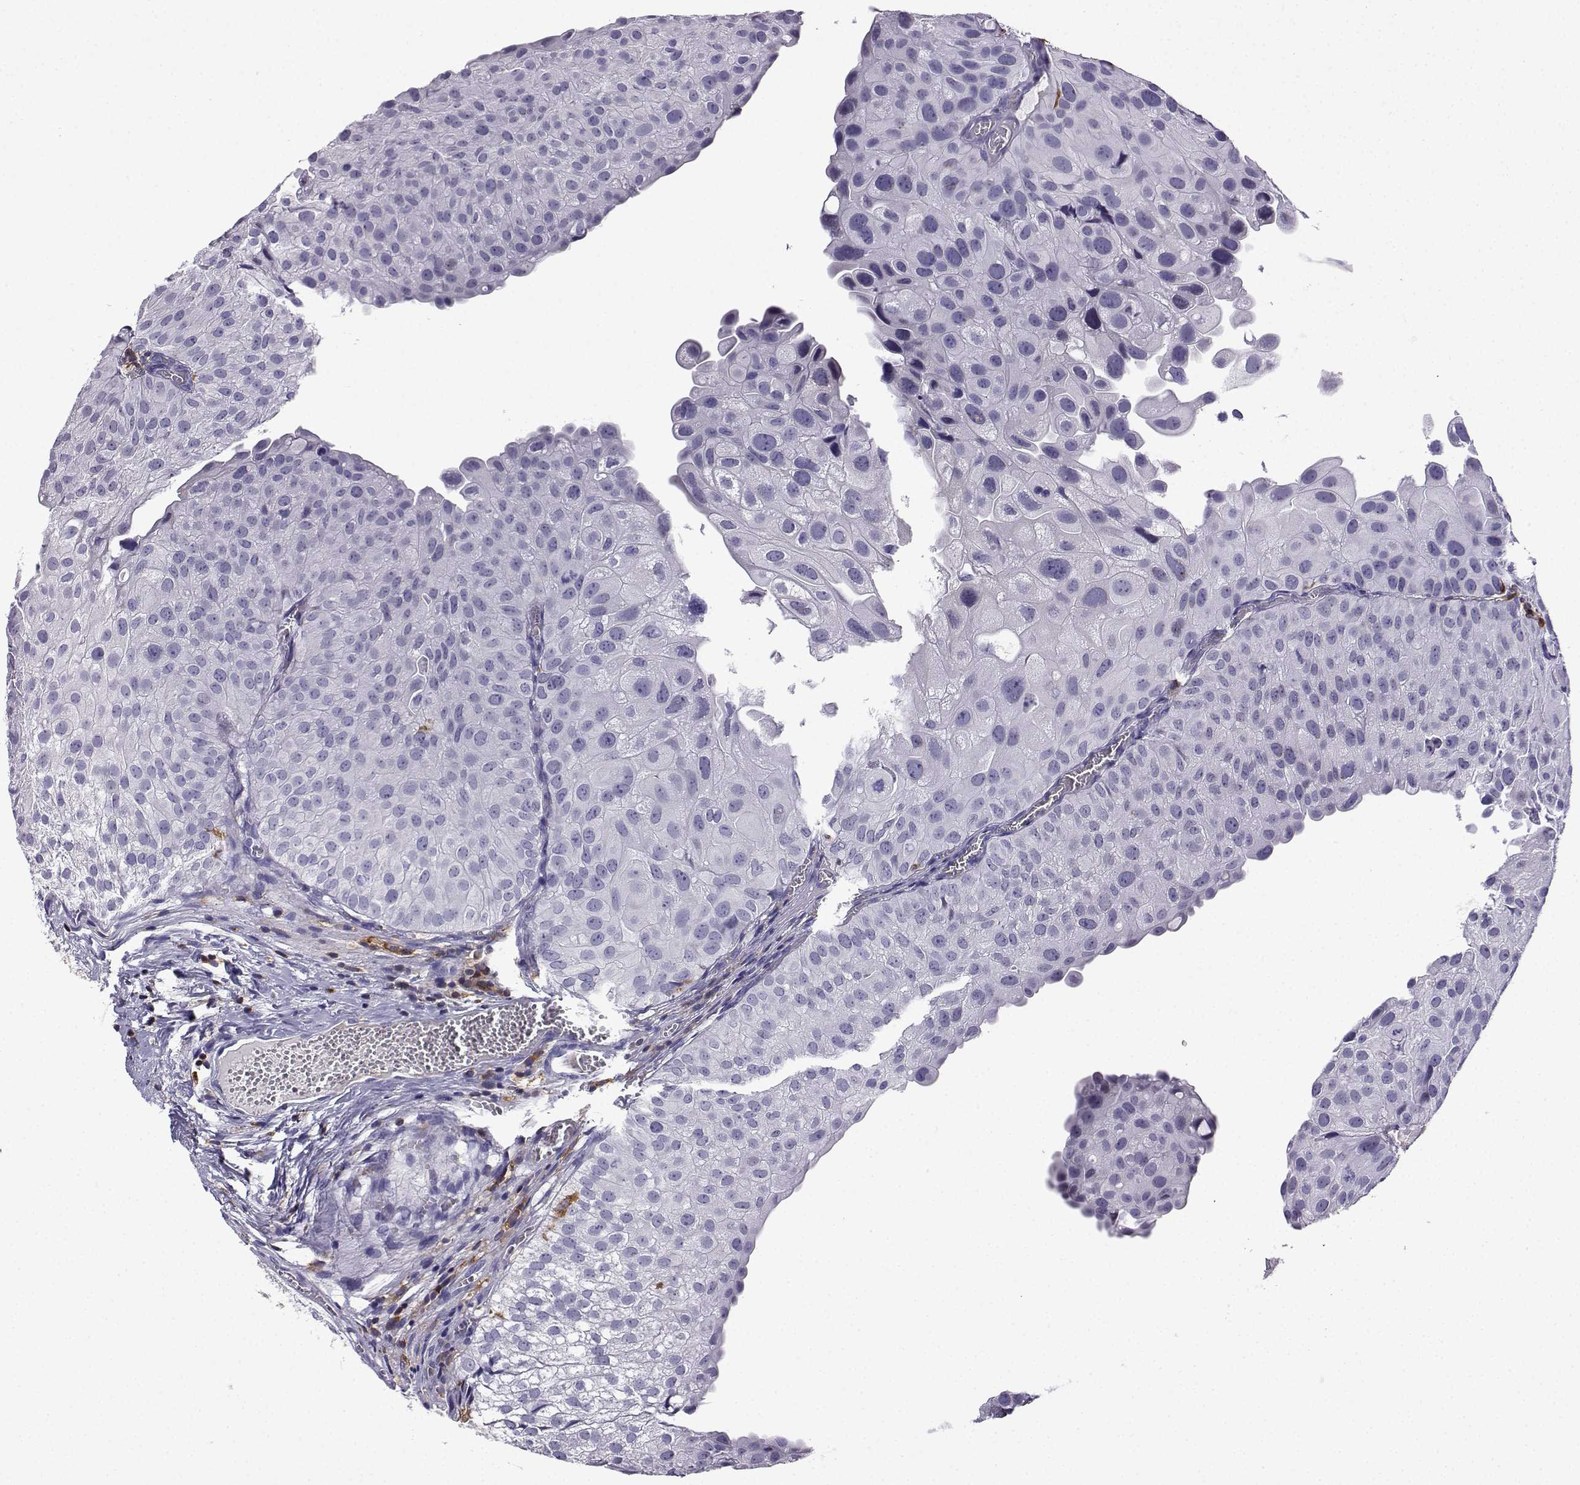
{"staining": {"intensity": "negative", "quantity": "none", "location": "none"}, "tissue": "urothelial cancer", "cell_type": "Tumor cells", "image_type": "cancer", "snomed": [{"axis": "morphology", "description": "Urothelial carcinoma, Low grade"}, {"axis": "topography", "description": "Urinary bladder"}], "caption": "The histopathology image shows no staining of tumor cells in urothelial cancer.", "gene": "DOCK10", "patient": {"sex": "female", "age": 78}}